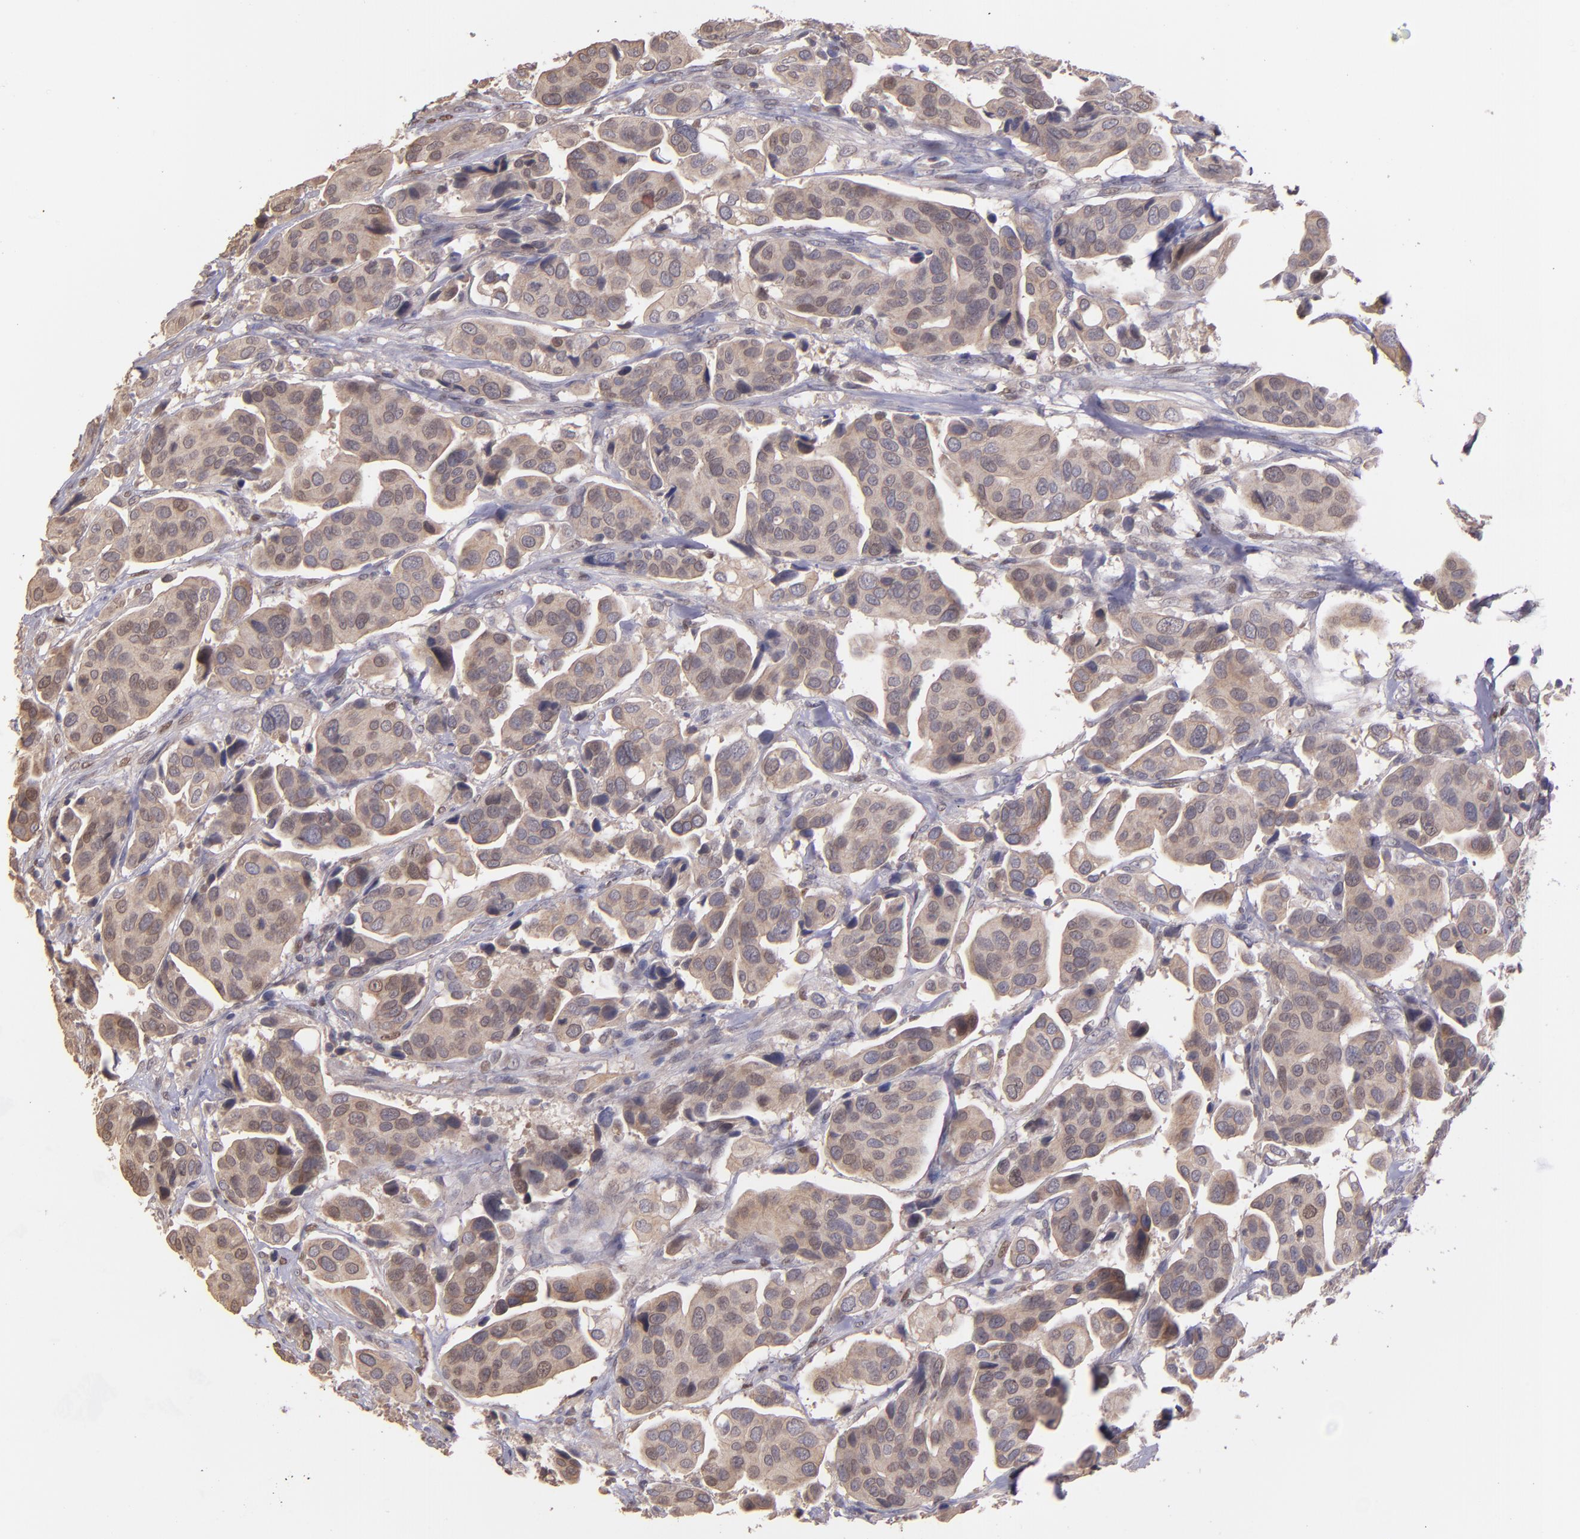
{"staining": {"intensity": "weak", "quantity": ">75%", "location": "cytoplasmic/membranous"}, "tissue": "urothelial cancer", "cell_type": "Tumor cells", "image_type": "cancer", "snomed": [{"axis": "morphology", "description": "Adenocarcinoma, NOS"}, {"axis": "topography", "description": "Urinary bladder"}], "caption": "IHC (DAB (3,3'-diaminobenzidine)) staining of human adenocarcinoma displays weak cytoplasmic/membranous protein staining in about >75% of tumor cells. (IHC, brightfield microscopy, high magnification).", "gene": "NUP62CL", "patient": {"sex": "male", "age": 61}}